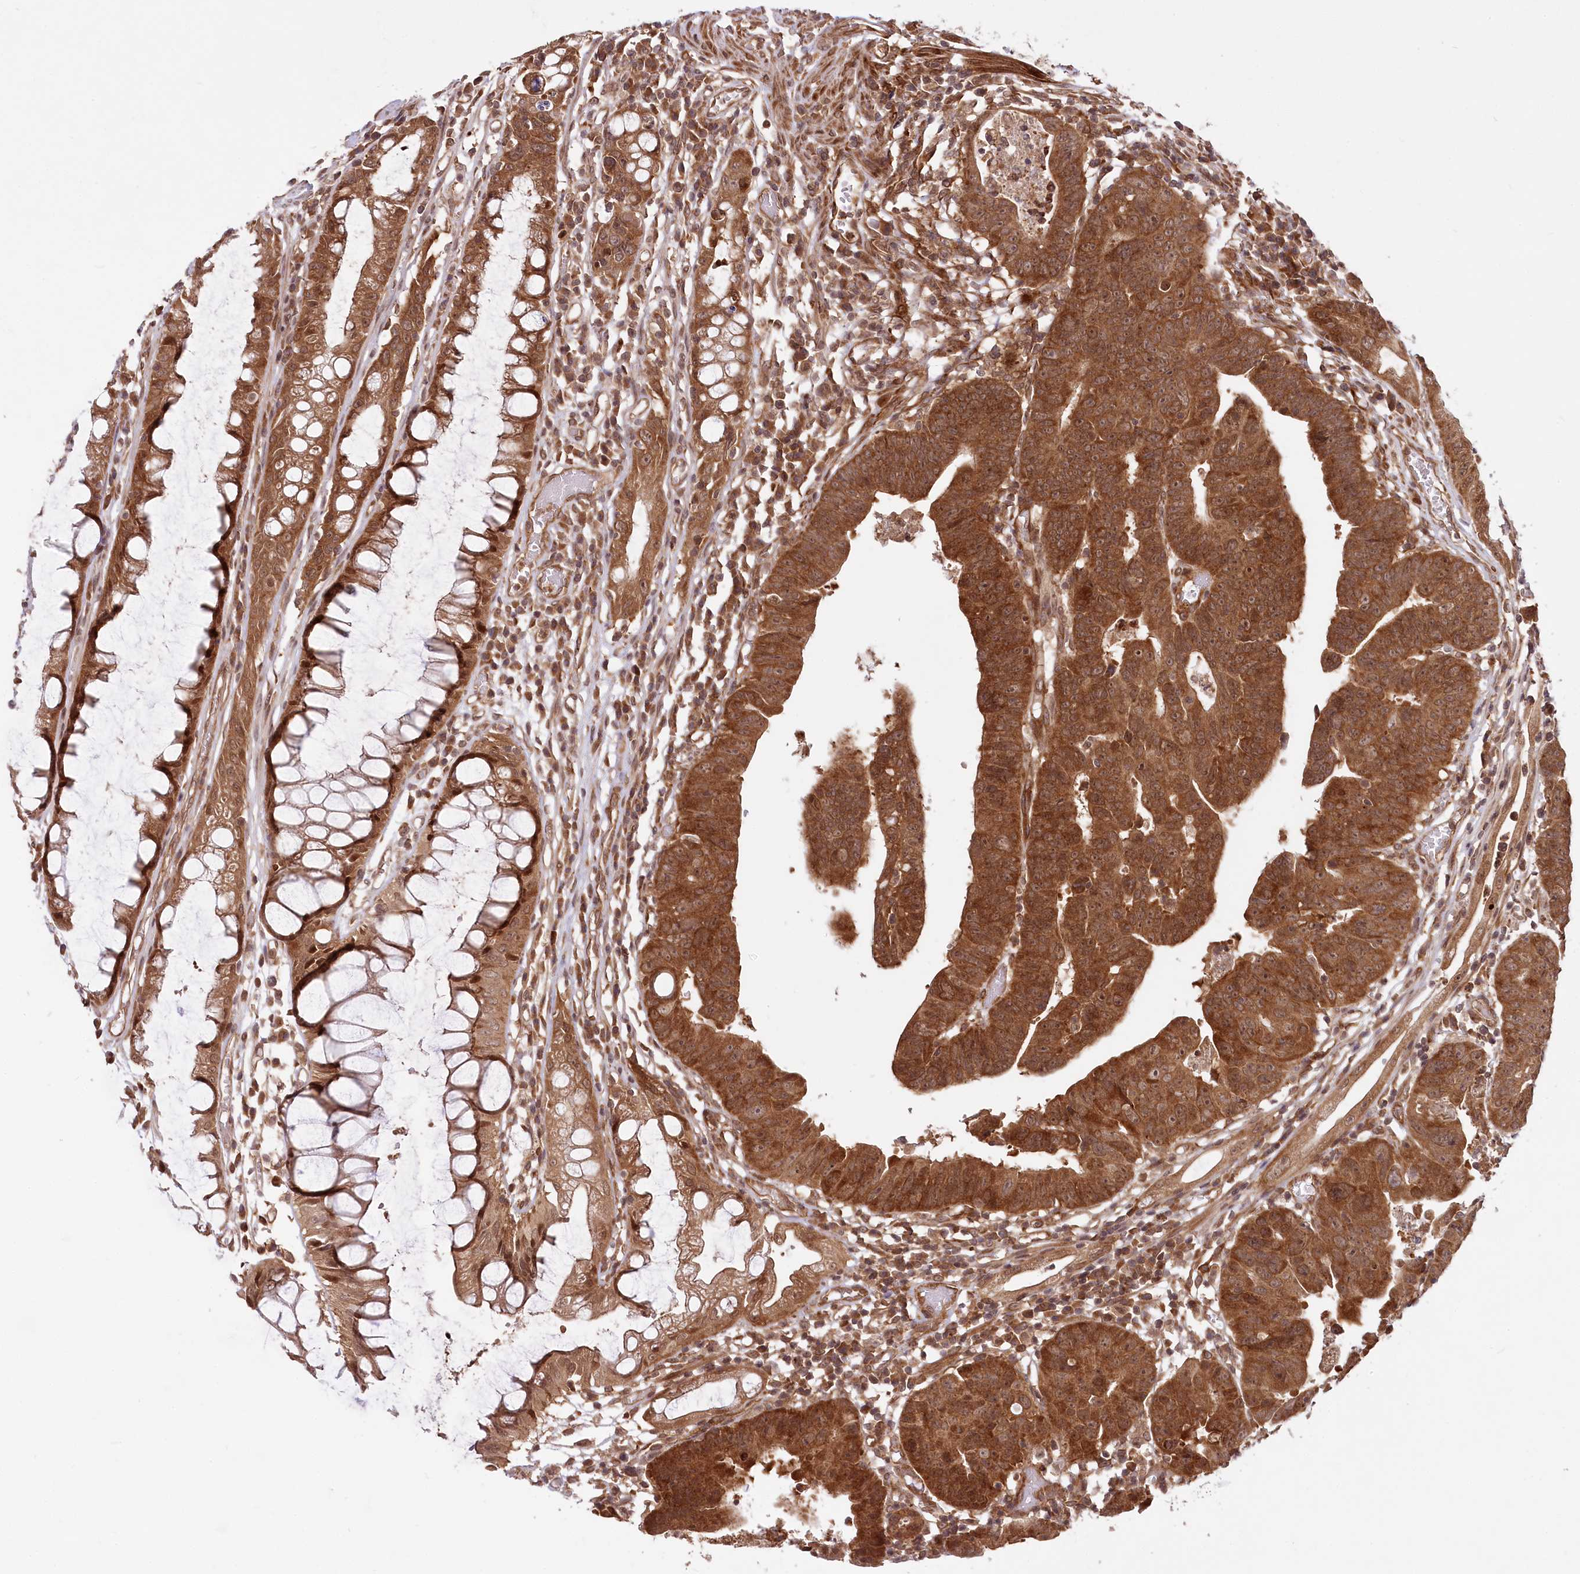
{"staining": {"intensity": "strong", "quantity": ">75%", "location": "cytoplasmic/membranous,nuclear"}, "tissue": "colorectal cancer", "cell_type": "Tumor cells", "image_type": "cancer", "snomed": [{"axis": "morphology", "description": "Adenocarcinoma, NOS"}, {"axis": "topography", "description": "Rectum"}], "caption": "Immunohistochemical staining of colorectal adenocarcinoma exhibits strong cytoplasmic/membranous and nuclear protein staining in approximately >75% of tumor cells.", "gene": "CEP70", "patient": {"sex": "female", "age": 65}}